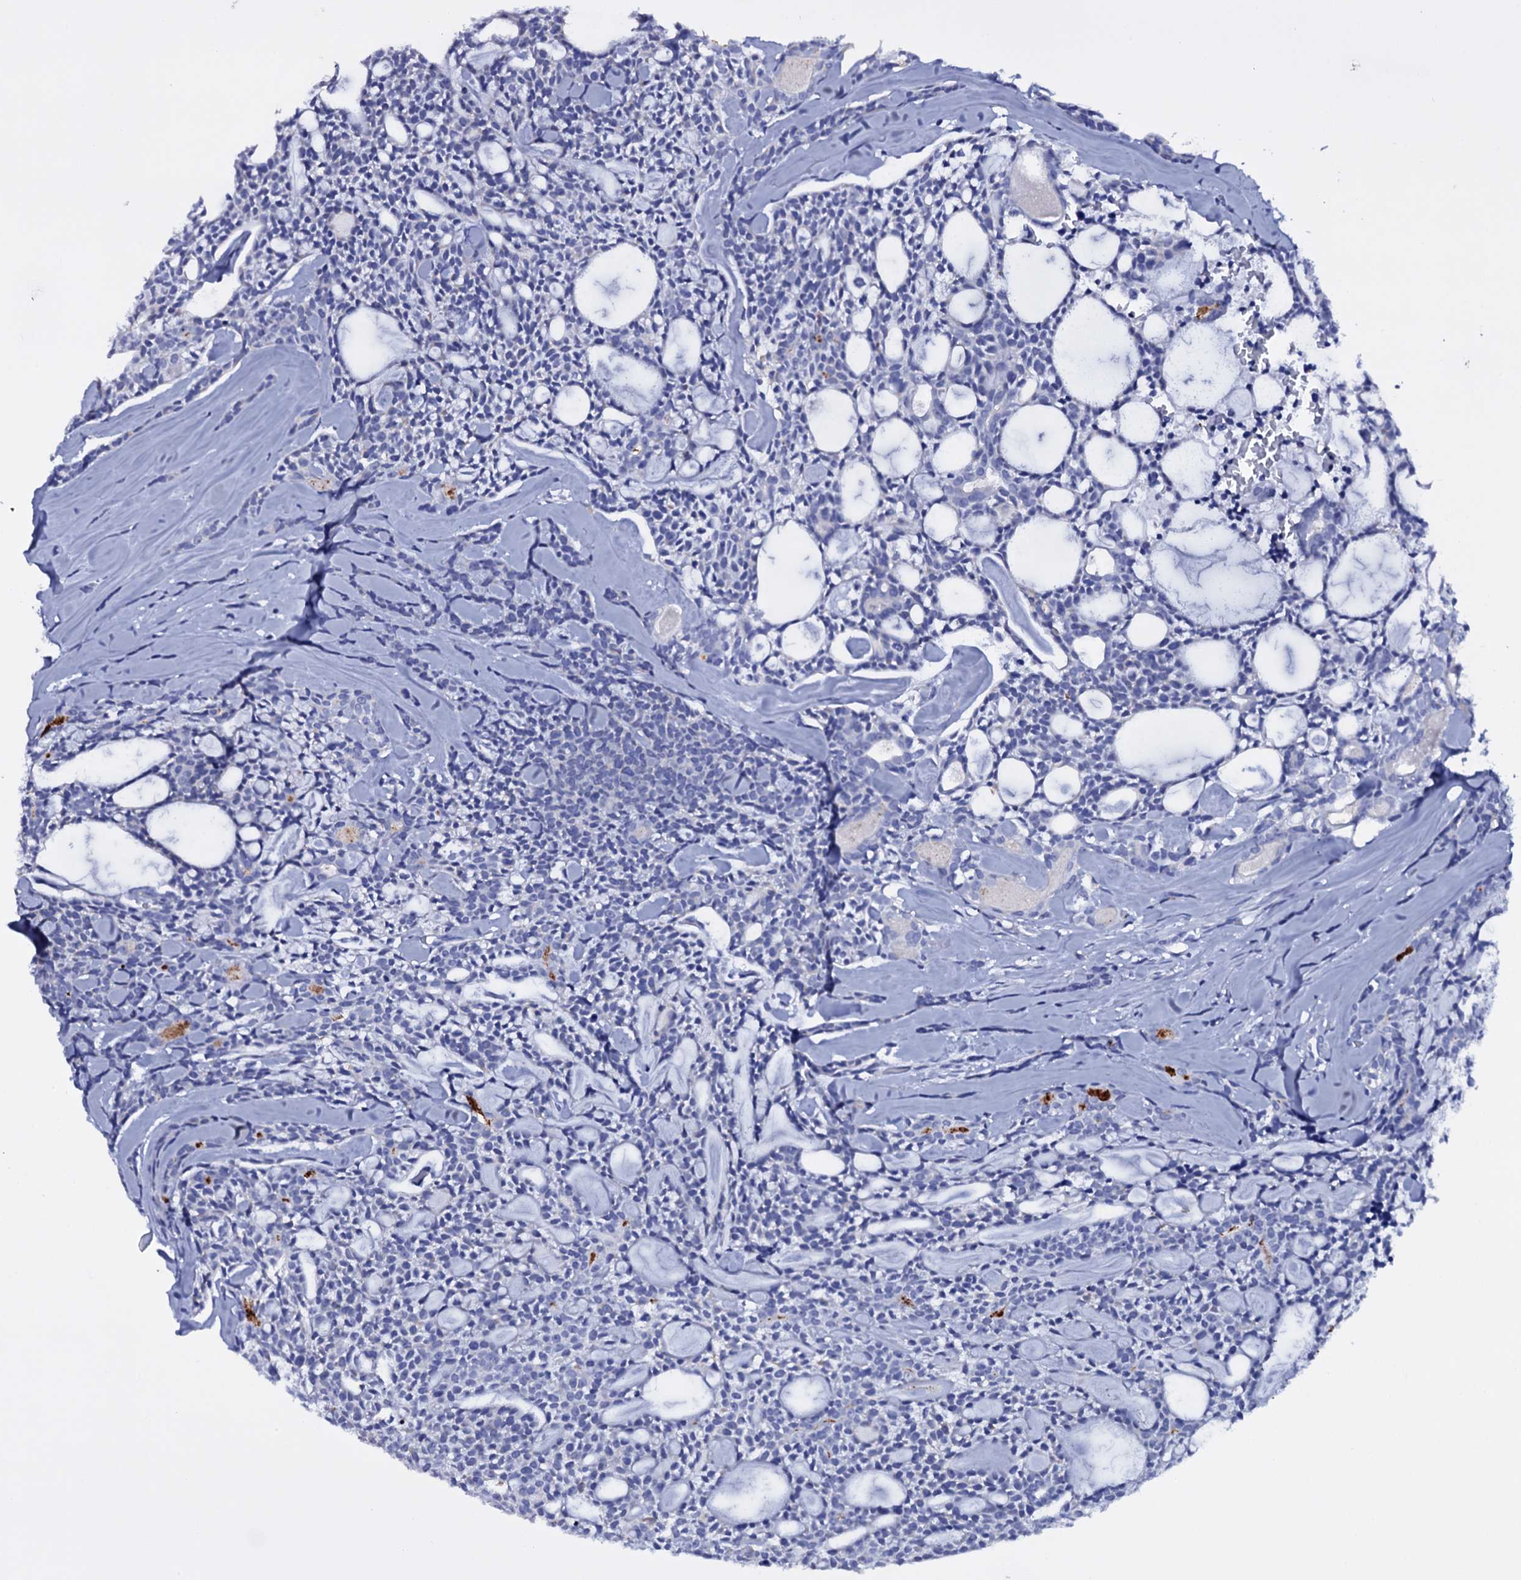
{"staining": {"intensity": "negative", "quantity": "none", "location": "none"}, "tissue": "head and neck cancer", "cell_type": "Tumor cells", "image_type": "cancer", "snomed": [{"axis": "morphology", "description": "Adenocarcinoma, NOS"}, {"axis": "topography", "description": "Salivary gland"}, {"axis": "topography", "description": "Head-Neck"}], "caption": "Tumor cells show no significant expression in adenocarcinoma (head and neck).", "gene": "ITPRID2", "patient": {"sex": "male", "age": 55}}